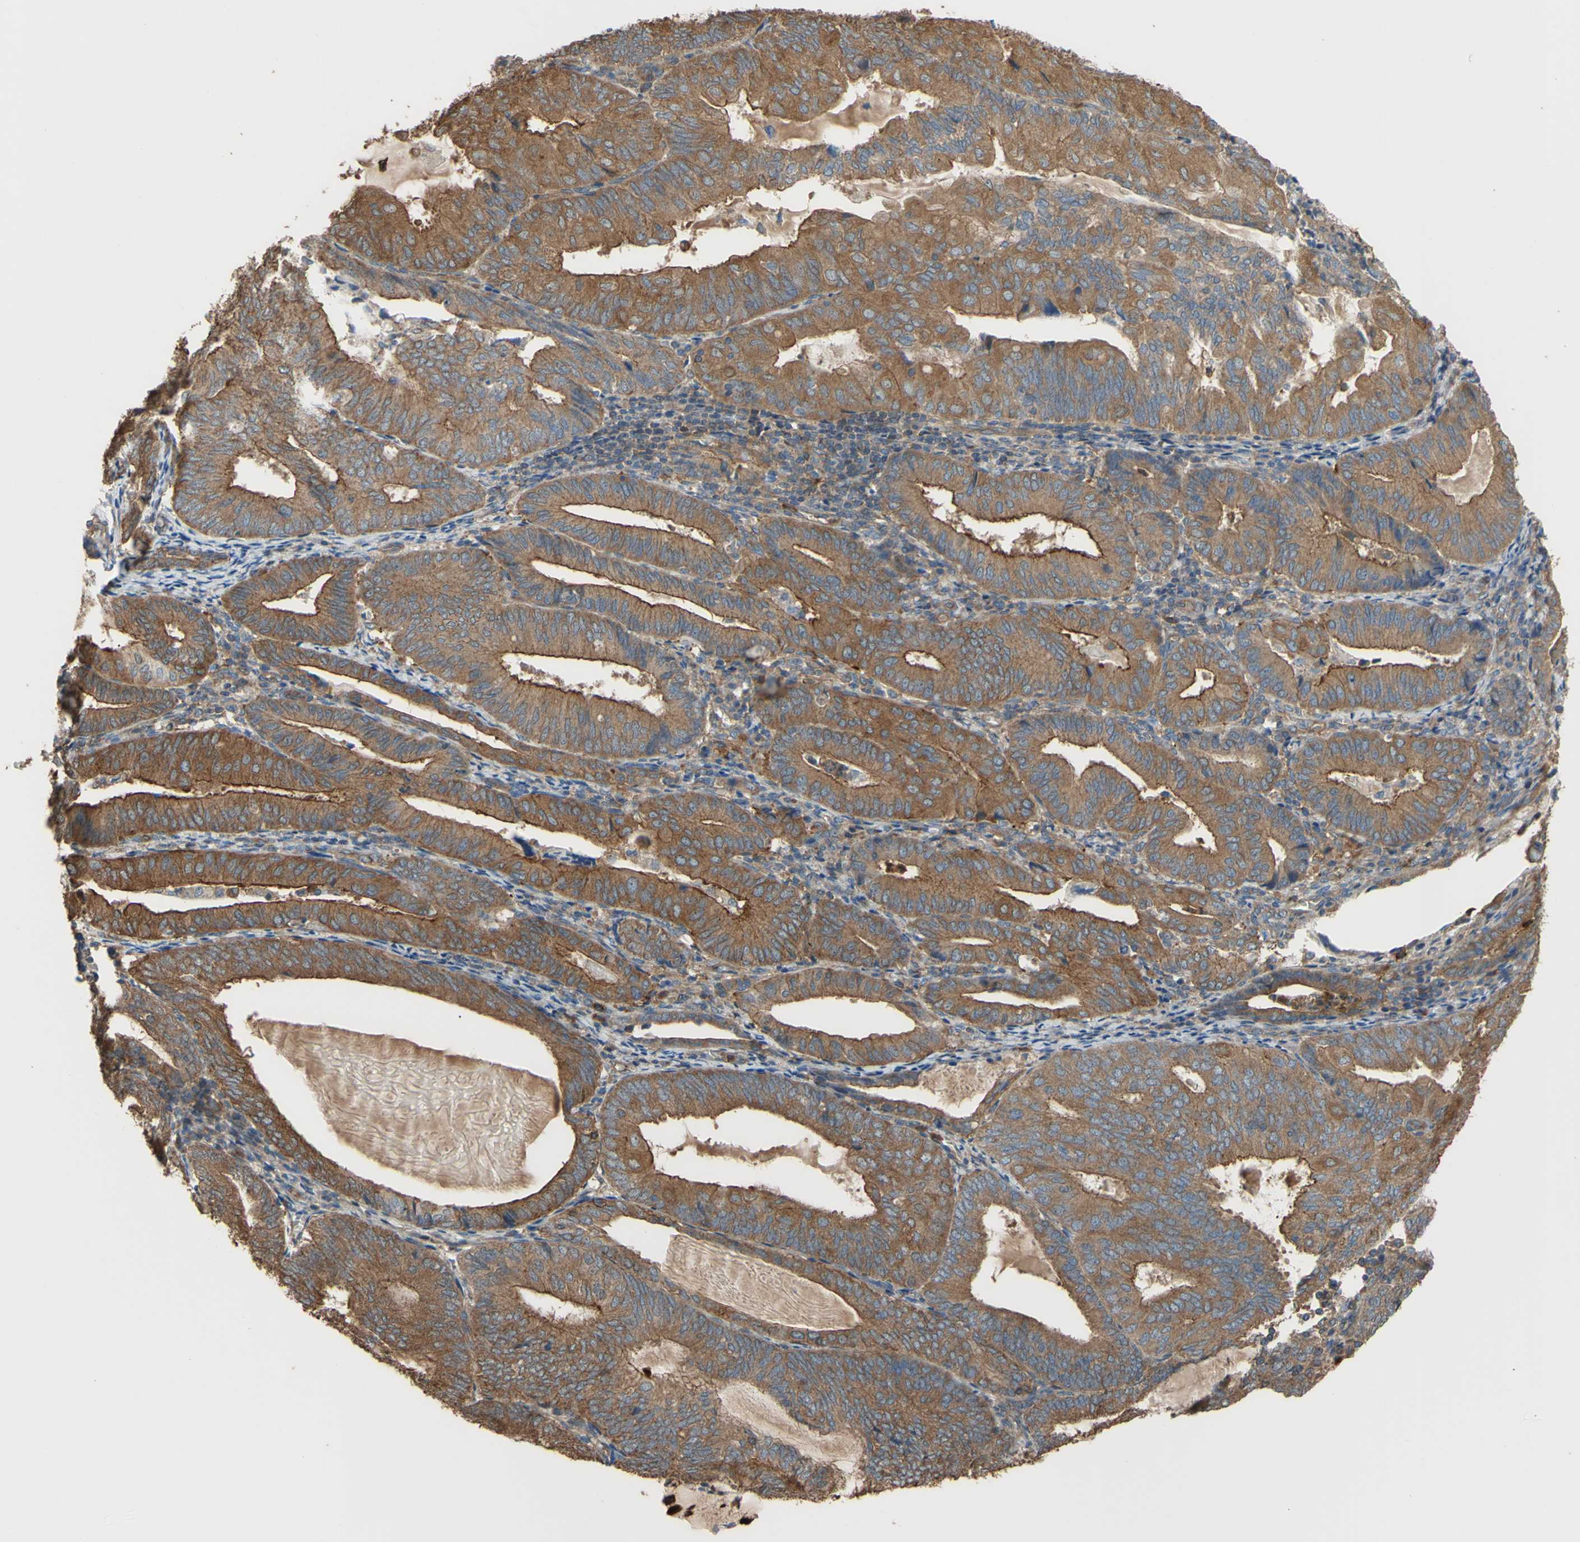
{"staining": {"intensity": "strong", "quantity": ">75%", "location": "cytoplasmic/membranous"}, "tissue": "endometrial cancer", "cell_type": "Tumor cells", "image_type": "cancer", "snomed": [{"axis": "morphology", "description": "Adenocarcinoma, NOS"}, {"axis": "topography", "description": "Endometrium"}], "caption": "Endometrial cancer (adenocarcinoma) stained with a brown dye reveals strong cytoplasmic/membranous positive positivity in approximately >75% of tumor cells.", "gene": "CTTN", "patient": {"sex": "female", "age": 81}}